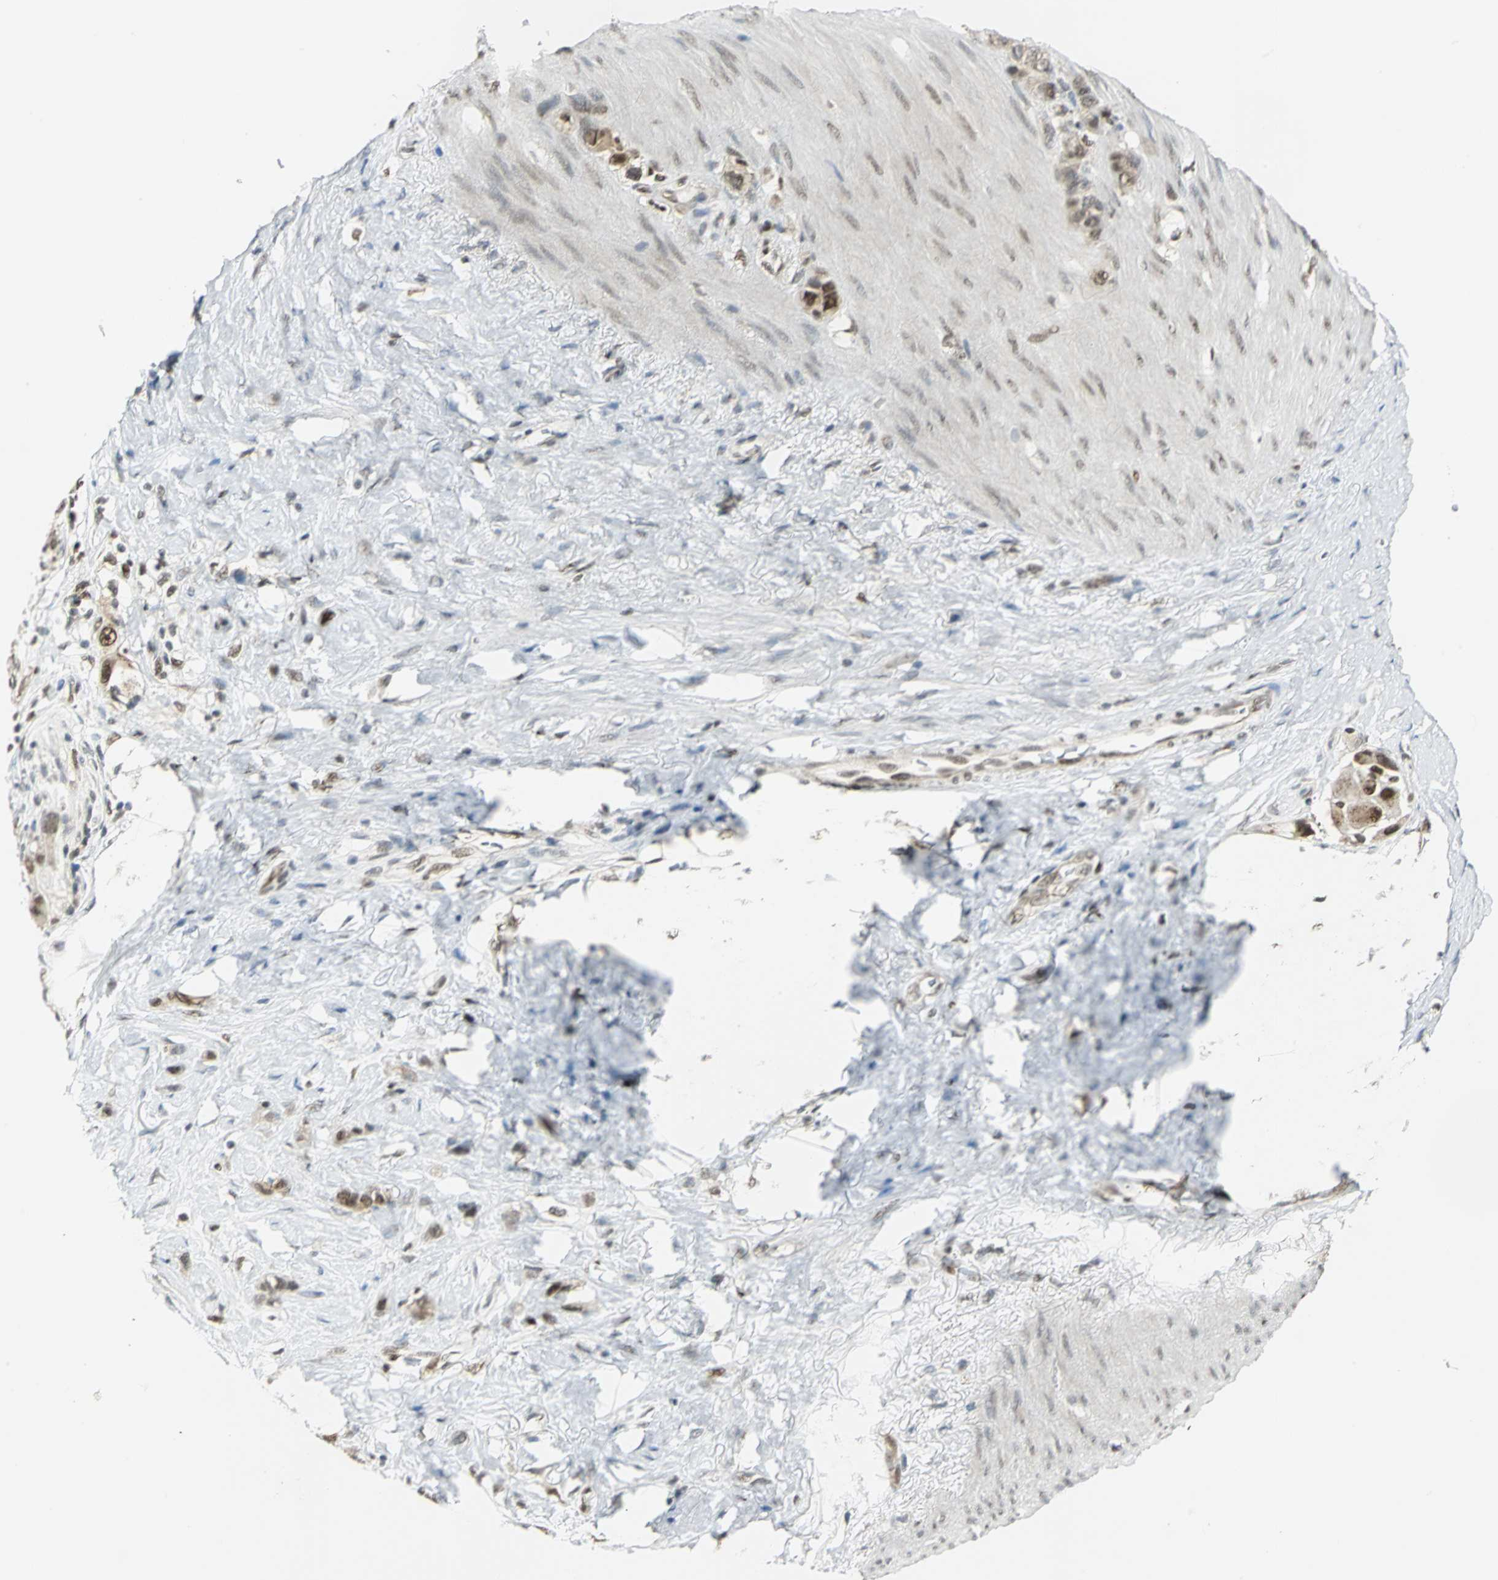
{"staining": {"intensity": "moderate", "quantity": ">75%", "location": "nuclear"}, "tissue": "stomach cancer", "cell_type": "Tumor cells", "image_type": "cancer", "snomed": [{"axis": "morphology", "description": "Normal tissue, NOS"}, {"axis": "morphology", "description": "Adenocarcinoma, NOS"}, {"axis": "morphology", "description": "Adenocarcinoma, High grade"}, {"axis": "topography", "description": "Stomach, upper"}, {"axis": "topography", "description": "Stomach"}], "caption": "IHC (DAB) staining of stomach cancer (high-grade adenocarcinoma) displays moderate nuclear protein positivity in approximately >75% of tumor cells.", "gene": "DDX5", "patient": {"sex": "female", "age": 65}}